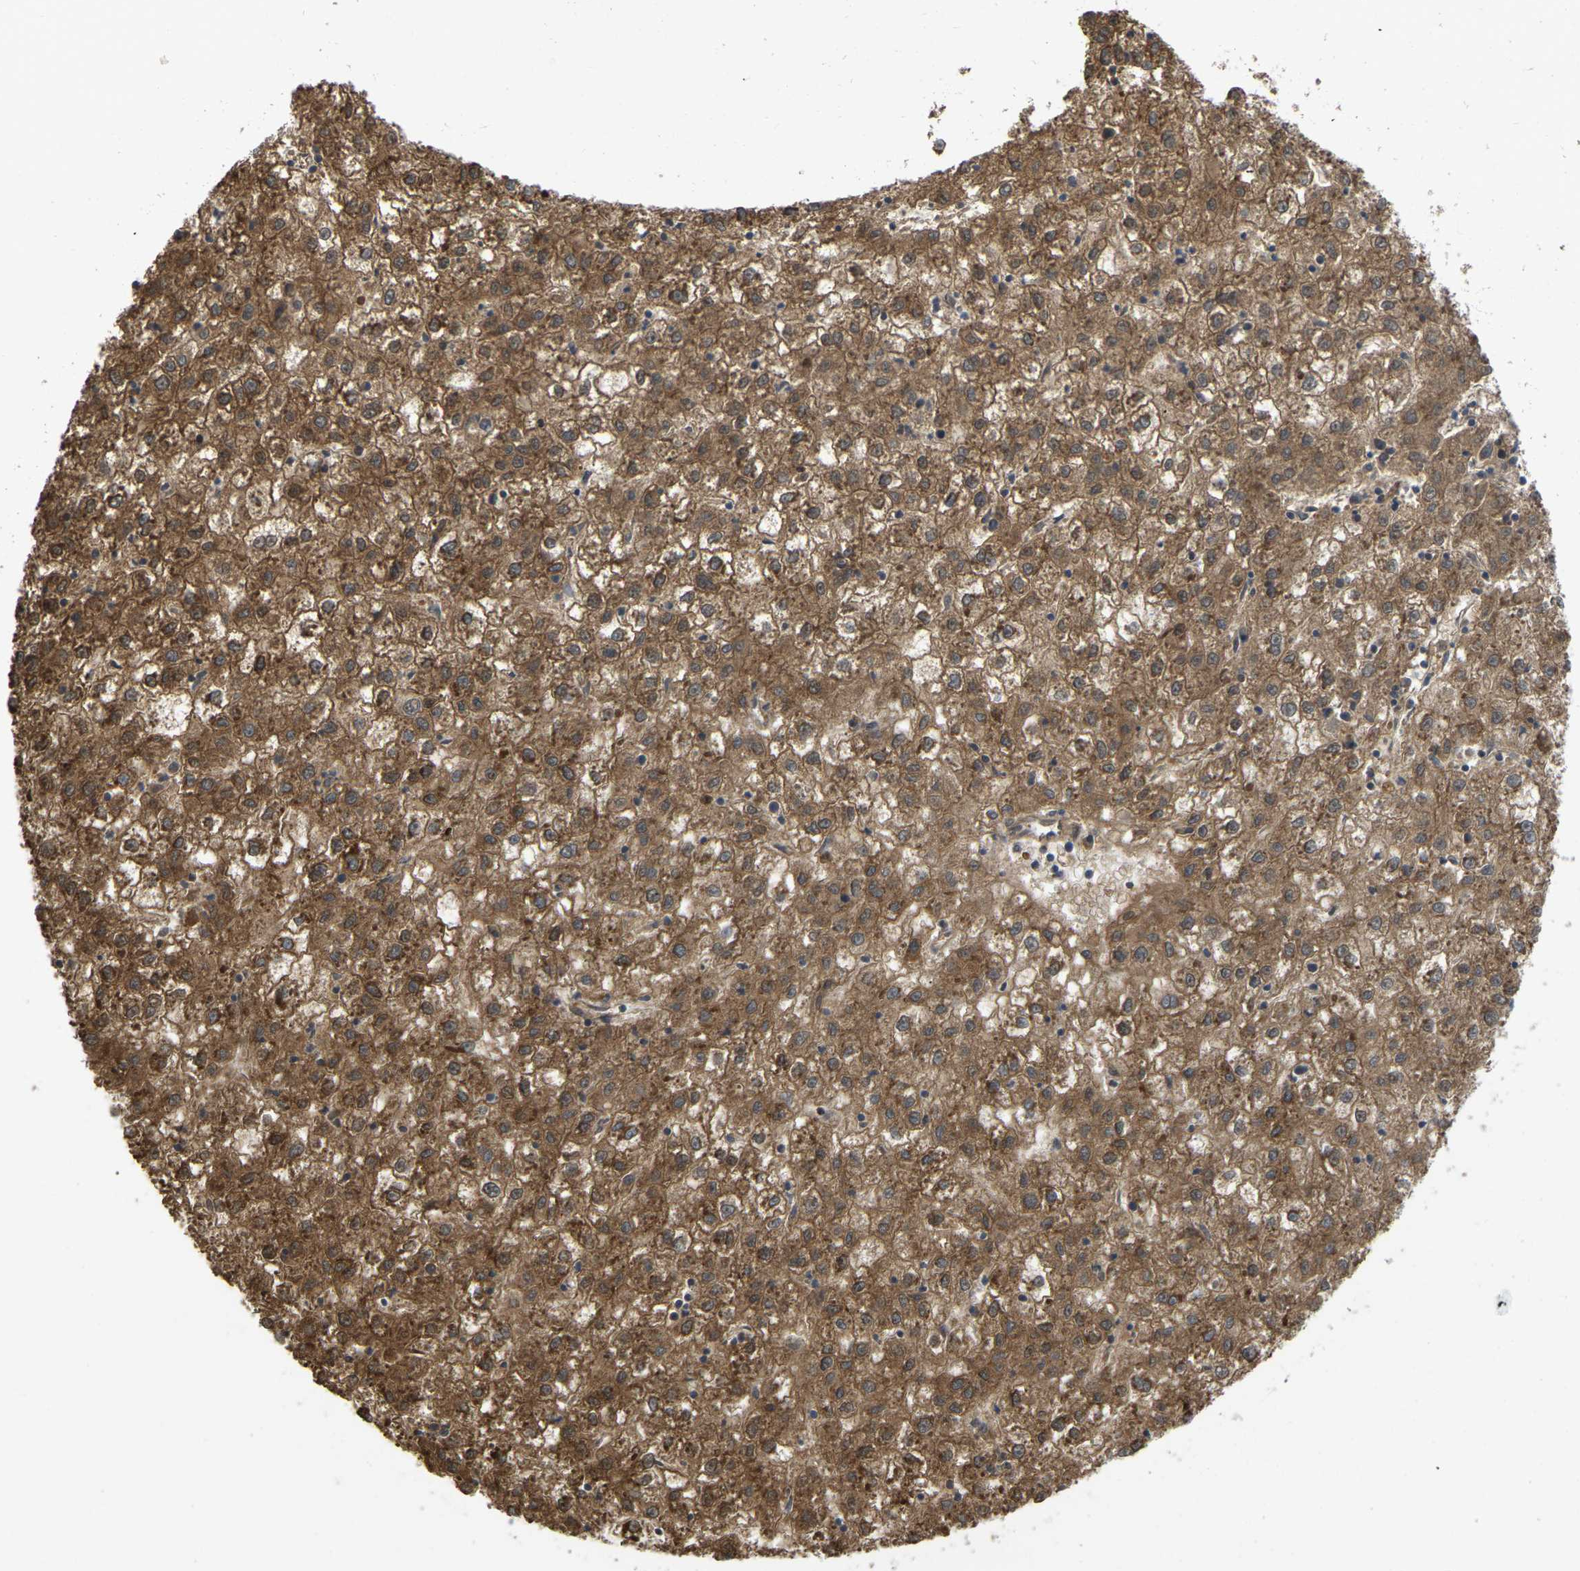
{"staining": {"intensity": "moderate", "quantity": ">75%", "location": "cytoplasmic/membranous"}, "tissue": "liver cancer", "cell_type": "Tumor cells", "image_type": "cancer", "snomed": [{"axis": "morphology", "description": "Carcinoma, Hepatocellular, NOS"}, {"axis": "topography", "description": "Liver"}], "caption": "A medium amount of moderate cytoplasmic/membranous staining is seen in about >75% of tumor cells in hepatocellular carcinoma (liver) tissue.", "gene": "SERPINB5", "patient": {"sex": "male", "age": 72}}